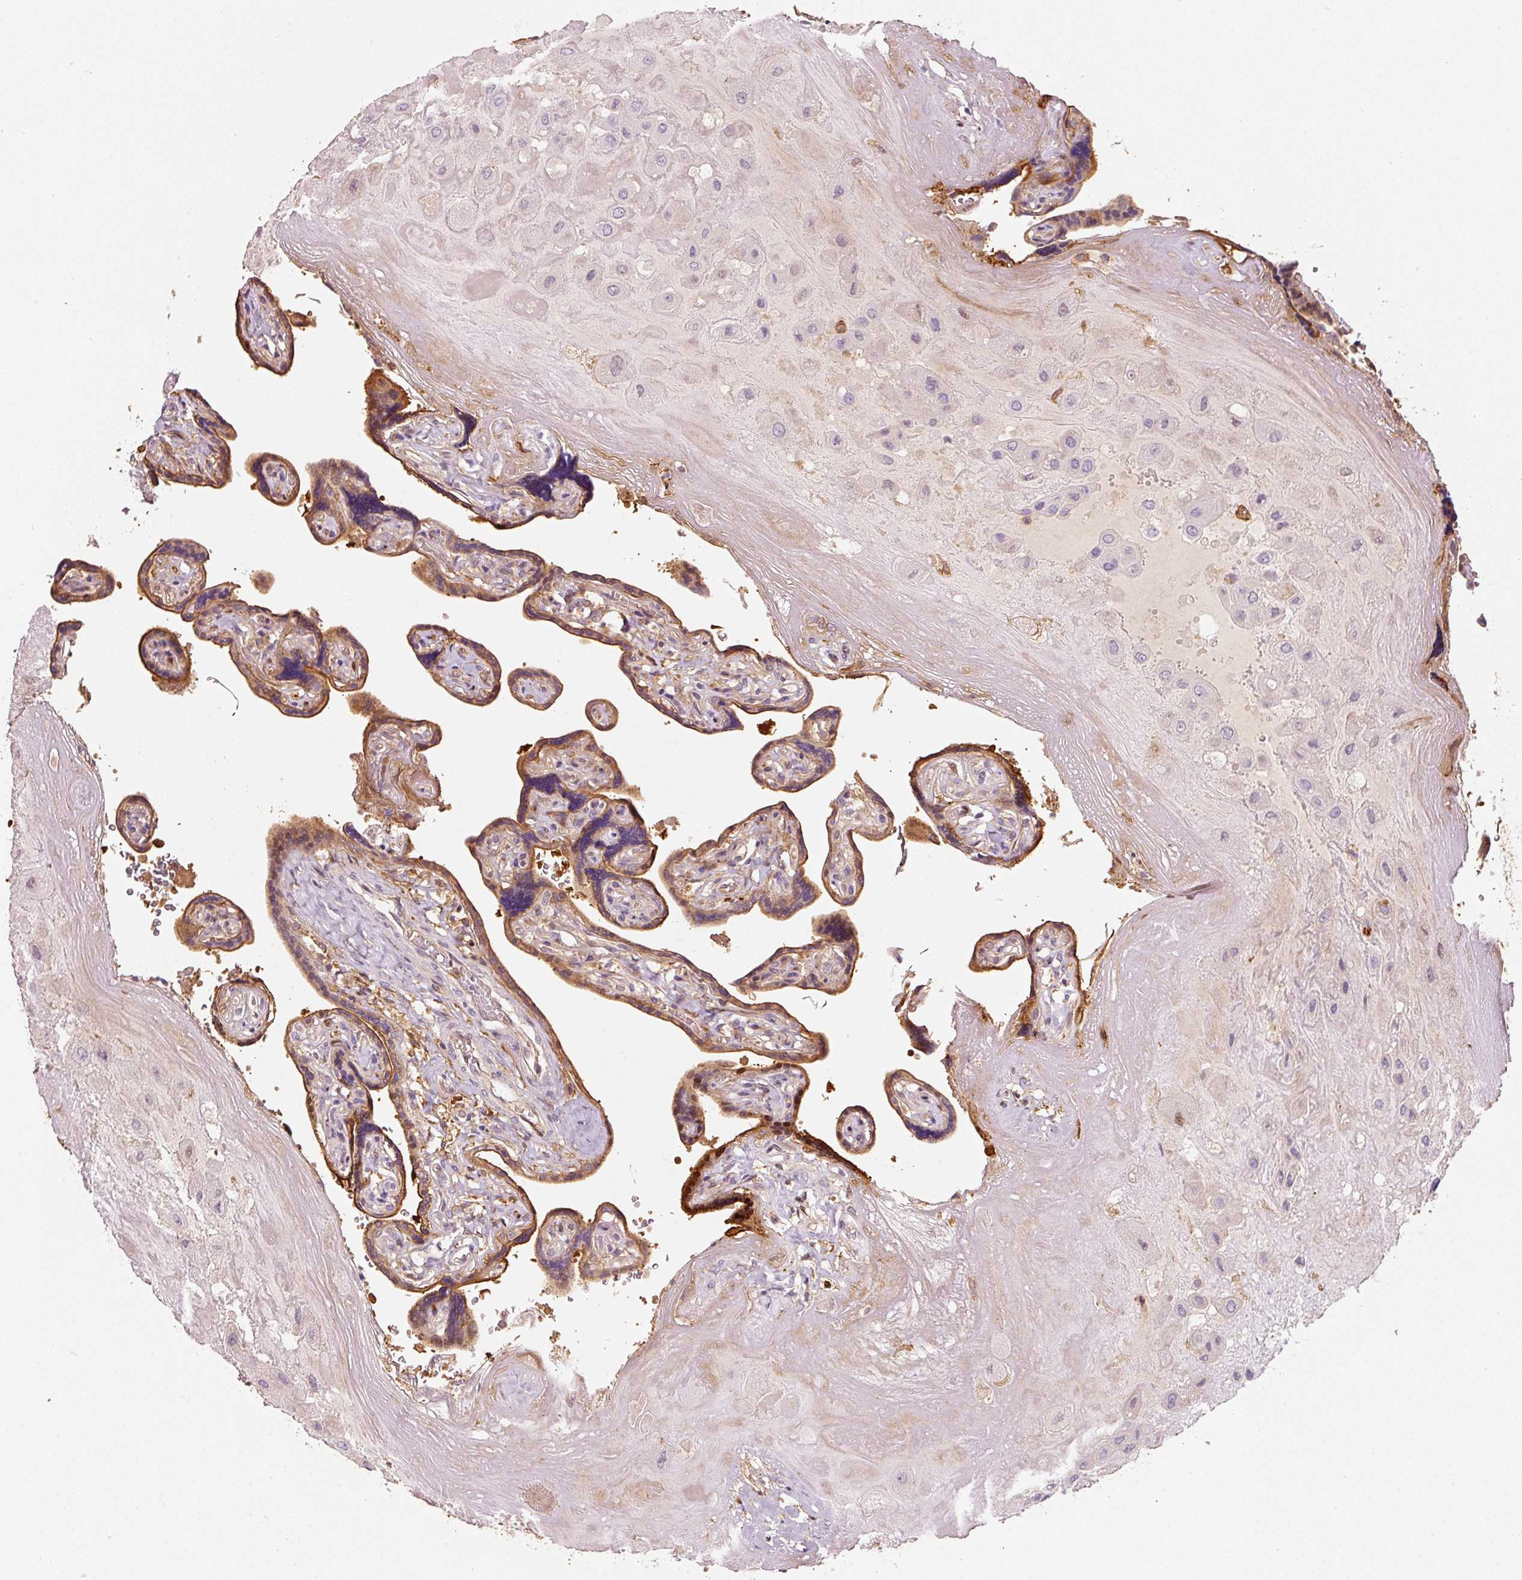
{"staining": {"intensity": "negative", "quantity": "none", "location": "none"}, "tissue": "placenta", "cell_type": "Decidual cells", "image_type": "normal", "snomed": [{"axis": "morphology", "description": "Normal tissue, NOS"}, {"axis": "topography", "description": "Placenta"}], "caption": "Decidual cells show no significant expression in unremarkable placenta. The staining is performed using DAB (3,3'-diaminobenzidine) brown chromogen with nuclei counter-stained in using hematoxylin.", "gene": "IQGAP2", "patient": {"sex": "female", "age": 32}}